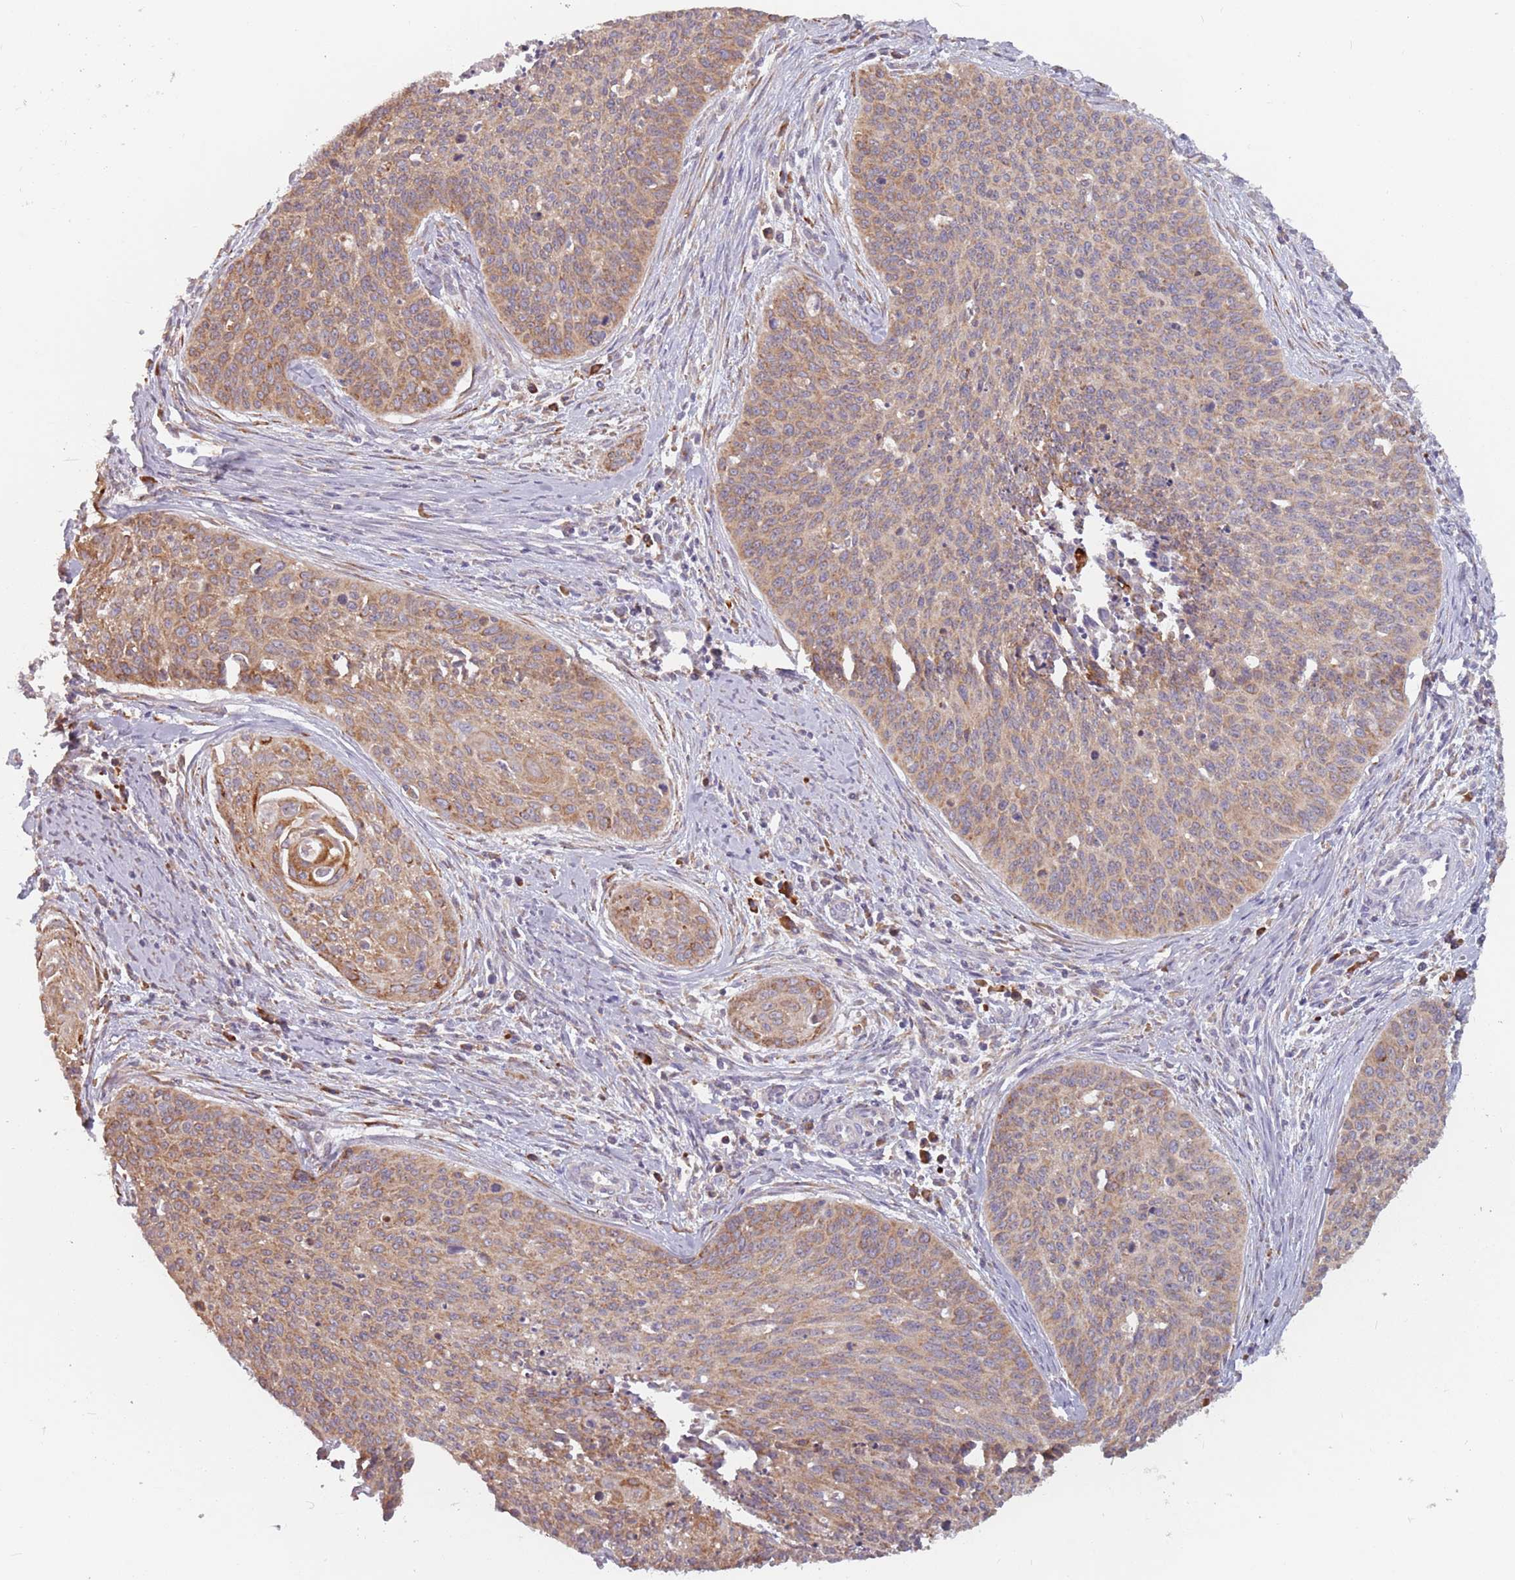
{"staining": {"intensity": "moderate", "quantity": "25%-75%", "location": "cytoplasmic/membranous"}, "tissue": "cervical cancer", "cell_type": "Tumor cells", "image_type": "cancer", "snomed": [{"axis": "morphology", "description": "Squamous cell carcinoma, NOS"}, {"axis": "topography", "description": "Cervix"}], "caption": "There is medium levels of moderate cytoplasmic/membranous staining in tumor cells of cervical squamous cell carcinoma, as demonstrated by immunohistochemical staining (brown color).", "gene": "RPS9", "patient": {"sex": "female", "age": 55}}